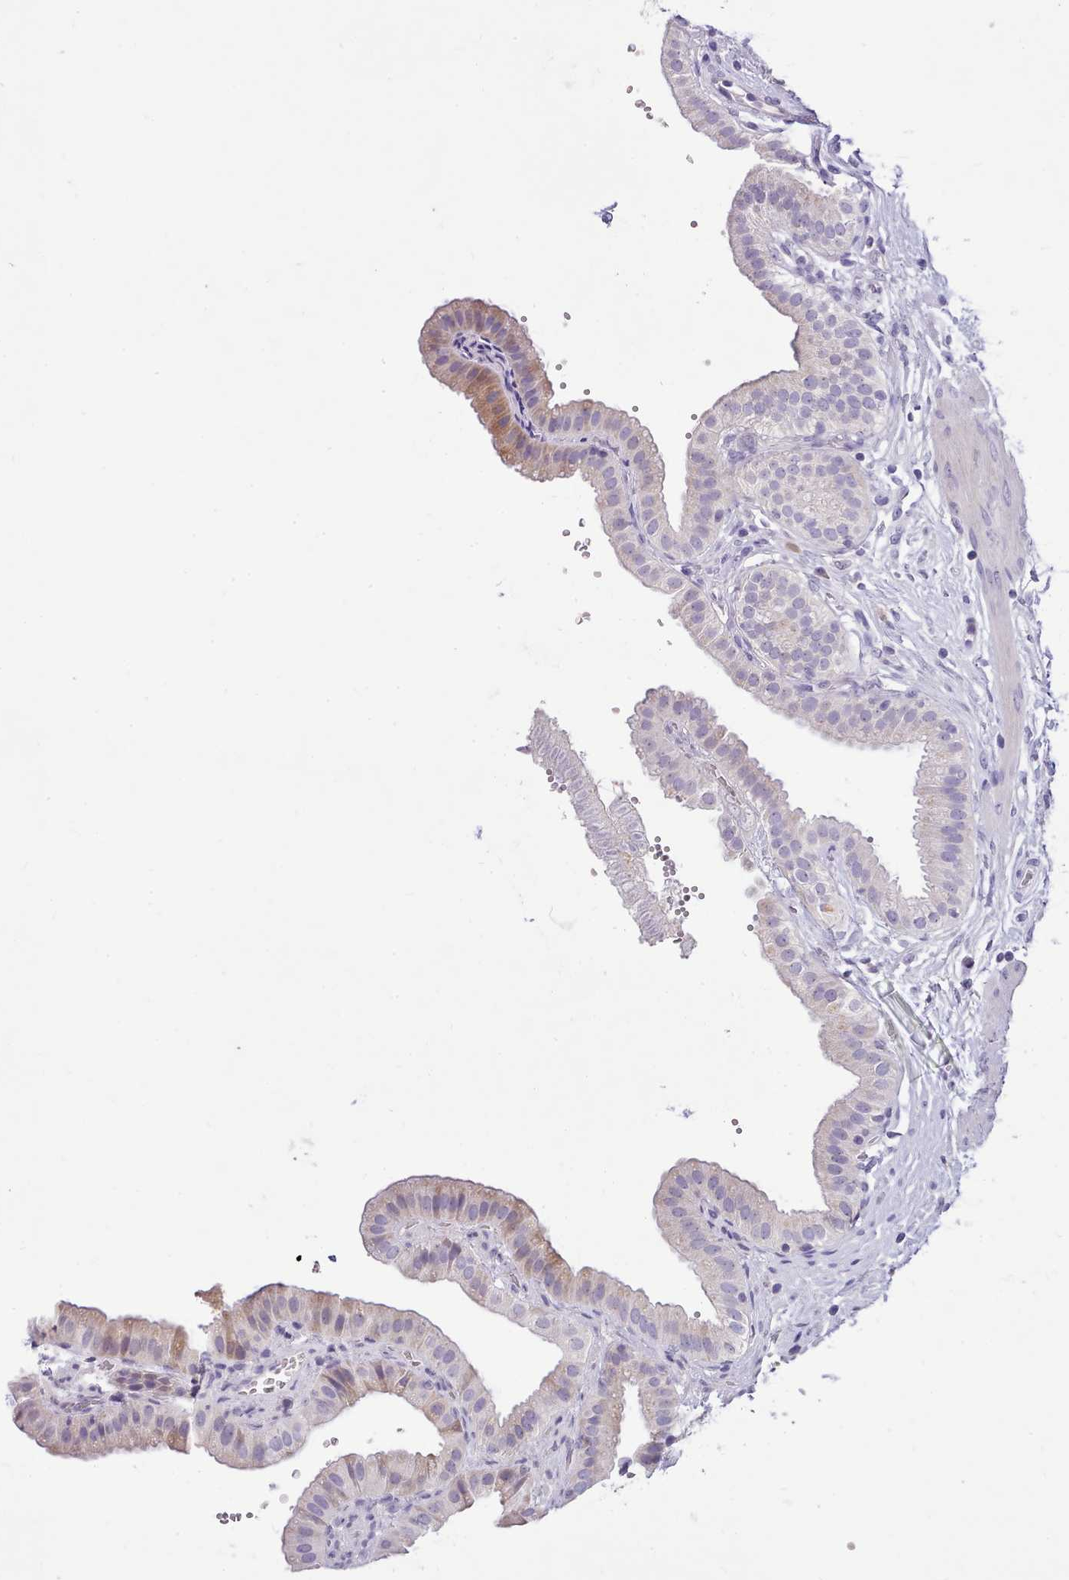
{"staining": {"intensity": "moderate", "quantity": "<25%", "location": "cytoplasmic/membranous"}, "tissue": "gallbladder", "cell_type": "Glandular cells", "image_type": "normal", "snomed": [{"axis": "morphology", "description": "Normal tissue, NOS"}, {"axis": "topography", "description": "Gallbladder"}], "caption": "Immunohistochemistry of normal human gallbladder exhibits low levels of moderate cytoplasmic/membranous expression in about <25% of glandular cells.", "gene": "FAM83E", "patient": {"sex": "female", "age": 61}}